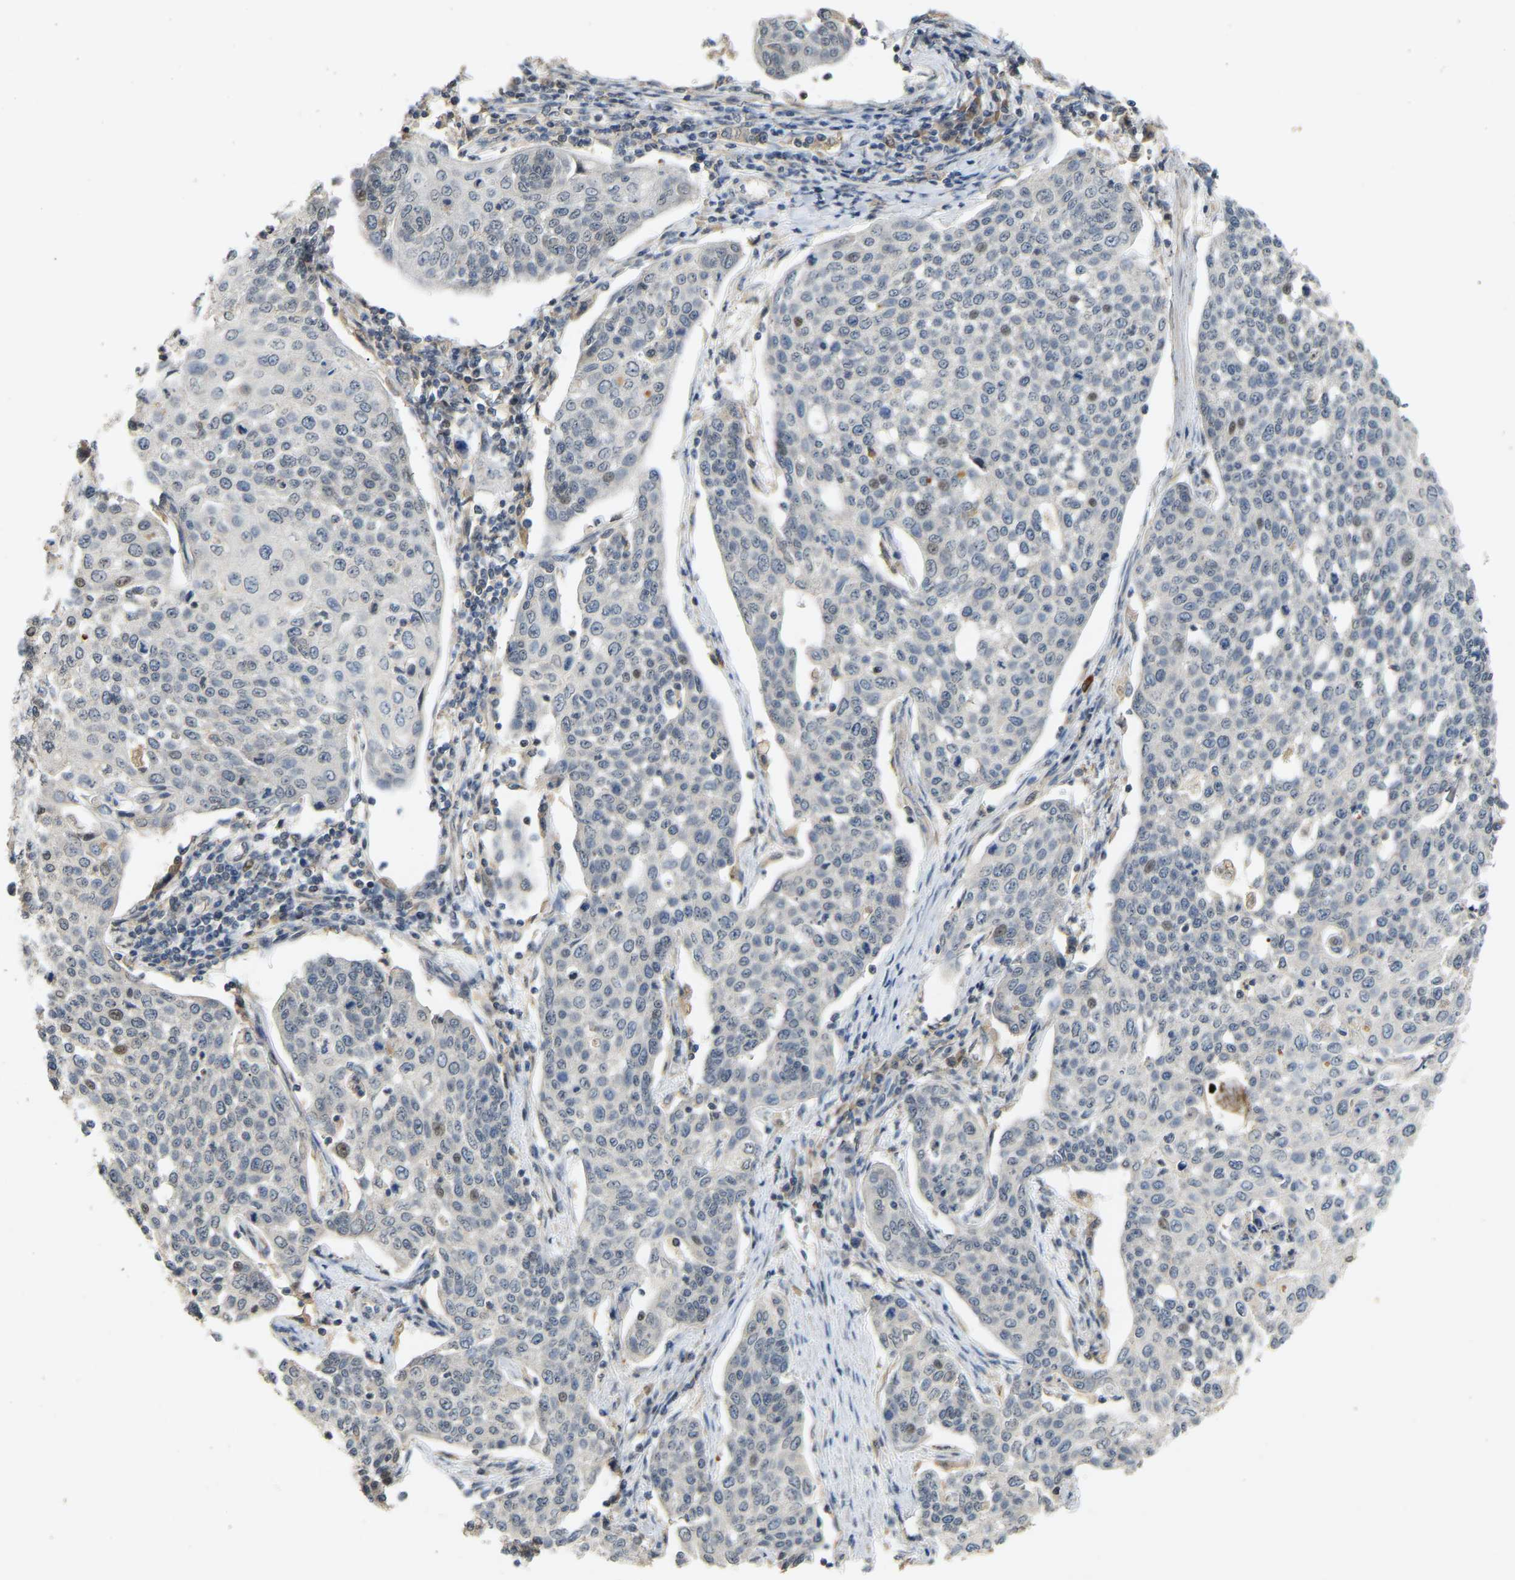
{"staining": {"intensity": "negative", "quantity": "none", "location": "none"}, "tissue": "cervical cancer", "cell_type": "Tumor cells", "image_type": "cancer", "snomed": [{"axis": "morphology", "description": "Squamous cell carcinoma, NOS"}, {"axis": "topography", "description": "Cervix"}], "caption": "This is an immunohistochemistry (IHC) photomicrograph of cervical squamous cell carcinoma. There is no positivity in tumor cells.", "gene": "PTPN4", "patient": {"sex": "female", "age": 34}}